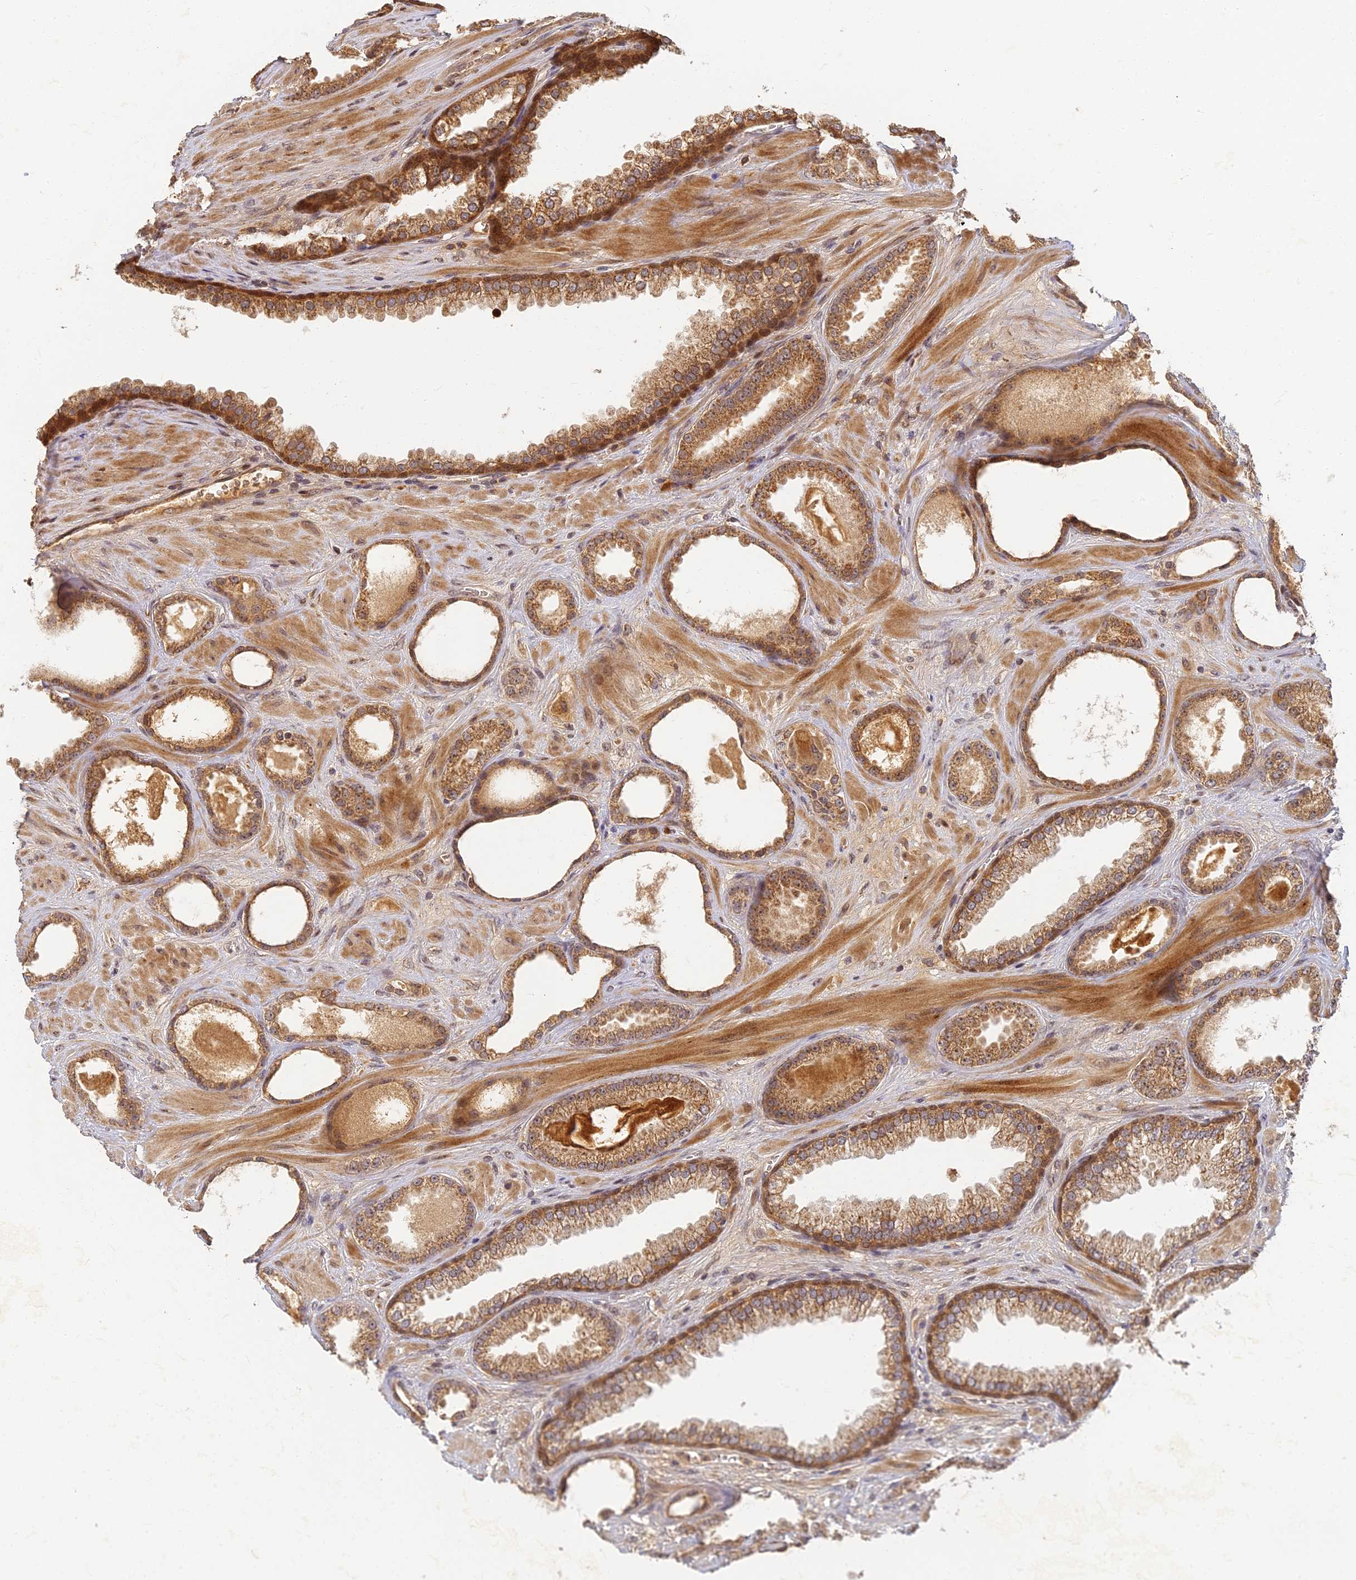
{"staining": {"intensity": "moderate", "quantity": ">75%", "location": "cytoplasmic/membranous"}, "tissue": "prostate cancer", "cell_type": "Tumor cells", "image_type": "cancer", "snomed": [{"axis": "morphology", "description": "Adenocarcinoma, Low grade"}, {"axis": "topography", "description": "Prostate"}], "caption": "Brown immunohistochemical staining in low-grade adenocarcinoma (prostate) shows moderate cytoplasmic/membranous expression in about >75% of tumor cells.", "gene": "RGL3", "patient": {"sex": "male", "age": 57}}